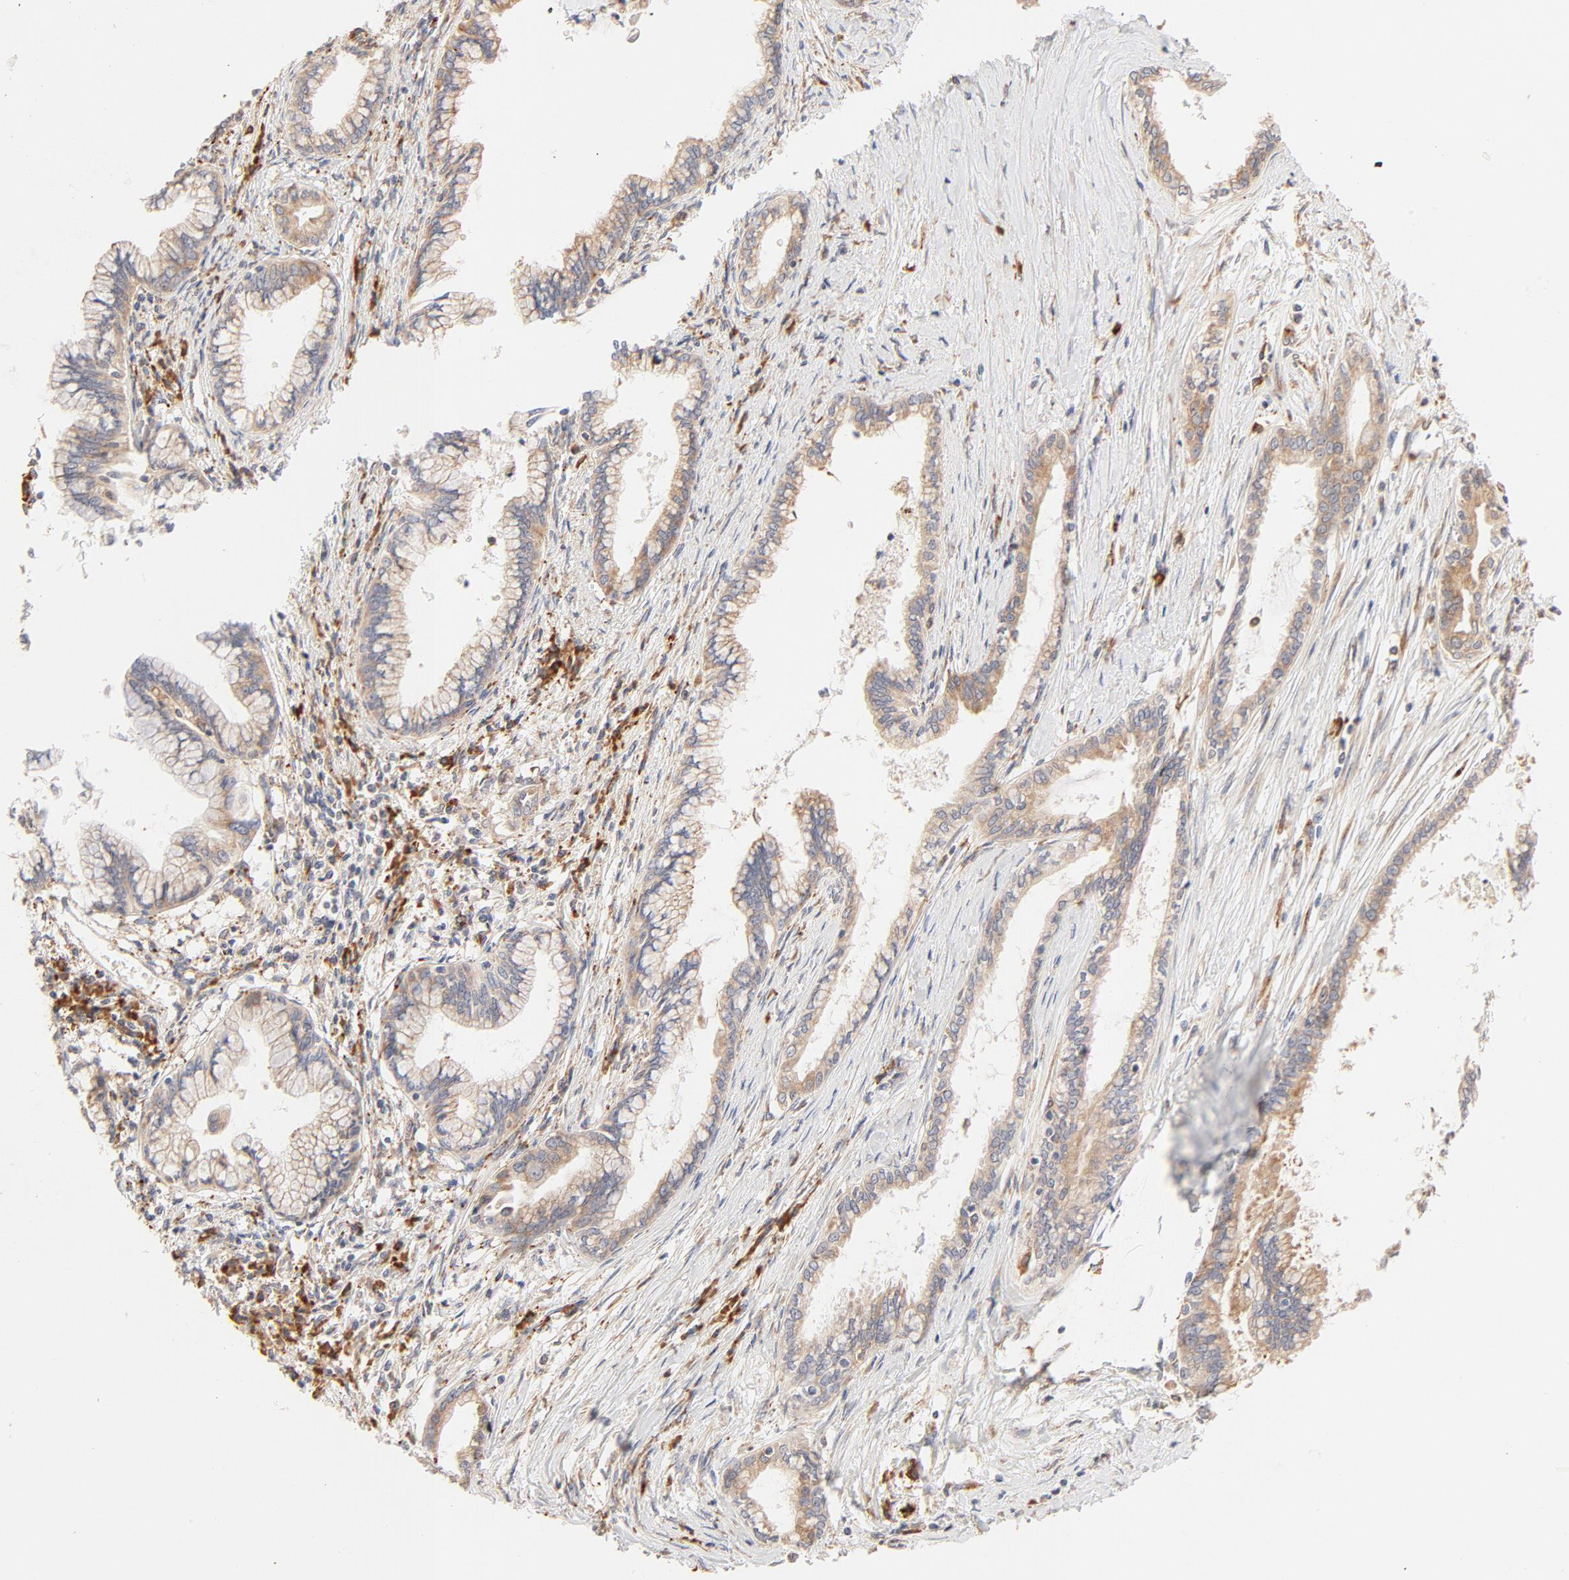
{"staining": {"intensity": "moderate", "quantity": ">75%", "location": "cytoplasmic/membranous"}, "tissue": "pancreatic cancer", "cell_type": "Tumor cells", "image_type": "cancer", "snomed": [{"axis": "morphology", "description": "Adenocarcinoma, NOS"}, {"axis": "topography", "description": "Pancreas"}], "caption": "The photomicrograph exhibits staining of pancreatic adenocarcinoma, revealing moderate cytoplasmic/membranous protein expression (brown color) within tumor cells.", "gene": "PARP12", "patient": {"sex": "female", "age": 64}}